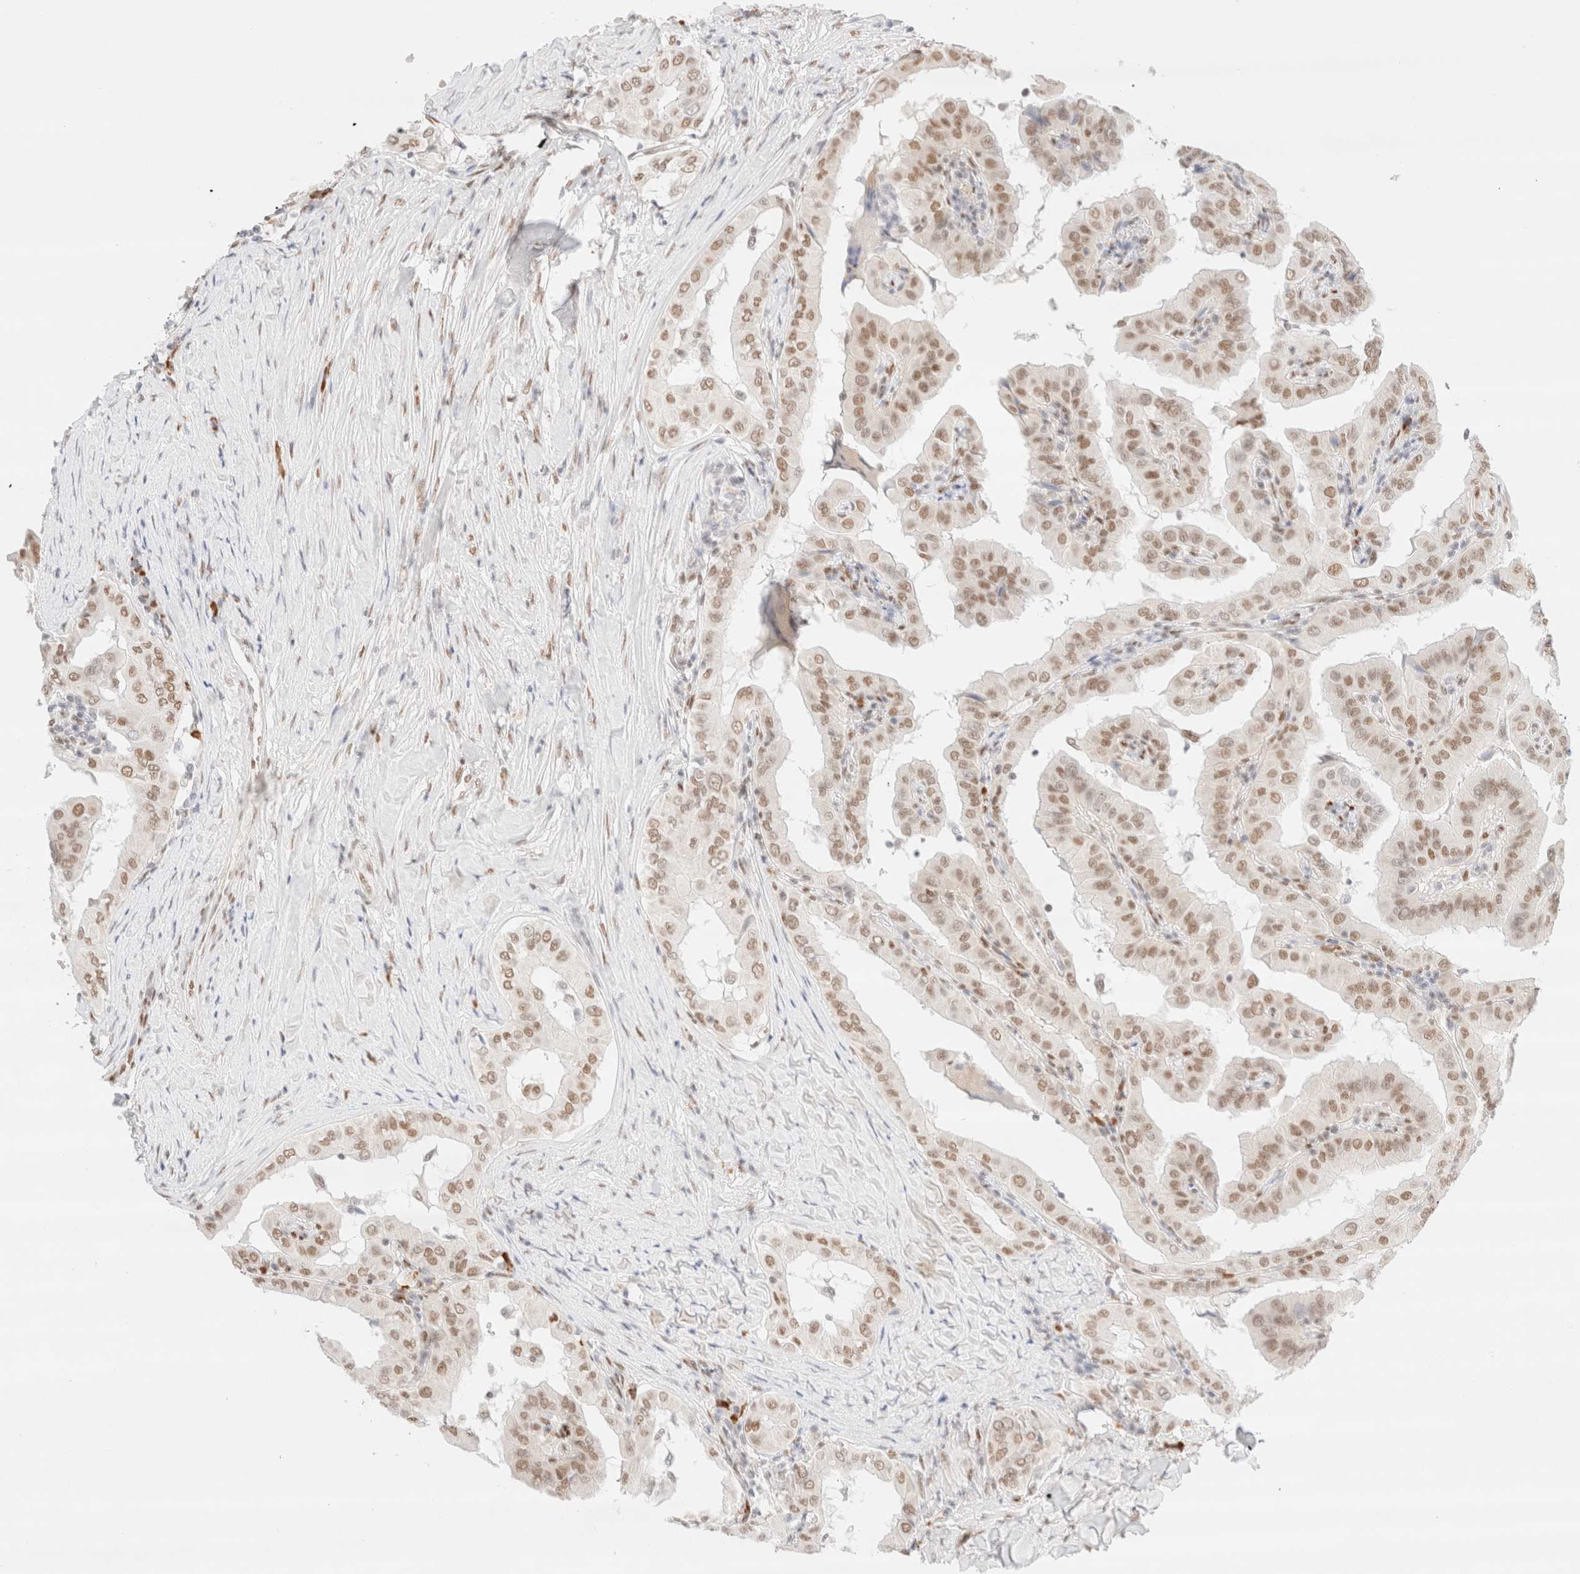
{"staining": {"intensity": "moderate", "quantity": ">75%", "location": "nuclear"}, "tissue": "thyroid cancer", "cell_type": "Tumor cells", "image_type": "cancer", "snomed": [{"axis": "morphology", "description": "Papillary adenocarcinoma, NOS"}, {"axis": "topography", "description": "Thyroid gland"}], "caption": "Papillary adenocarcinoma (thyroid) stained for a protein demonstrates moderate nuclear positivity in tumor cells. (brown staining indicates protein expression, while blue staining denotes nuclei).", "gene": "CIC", "patient": {"sex": "male", "age": 33}}